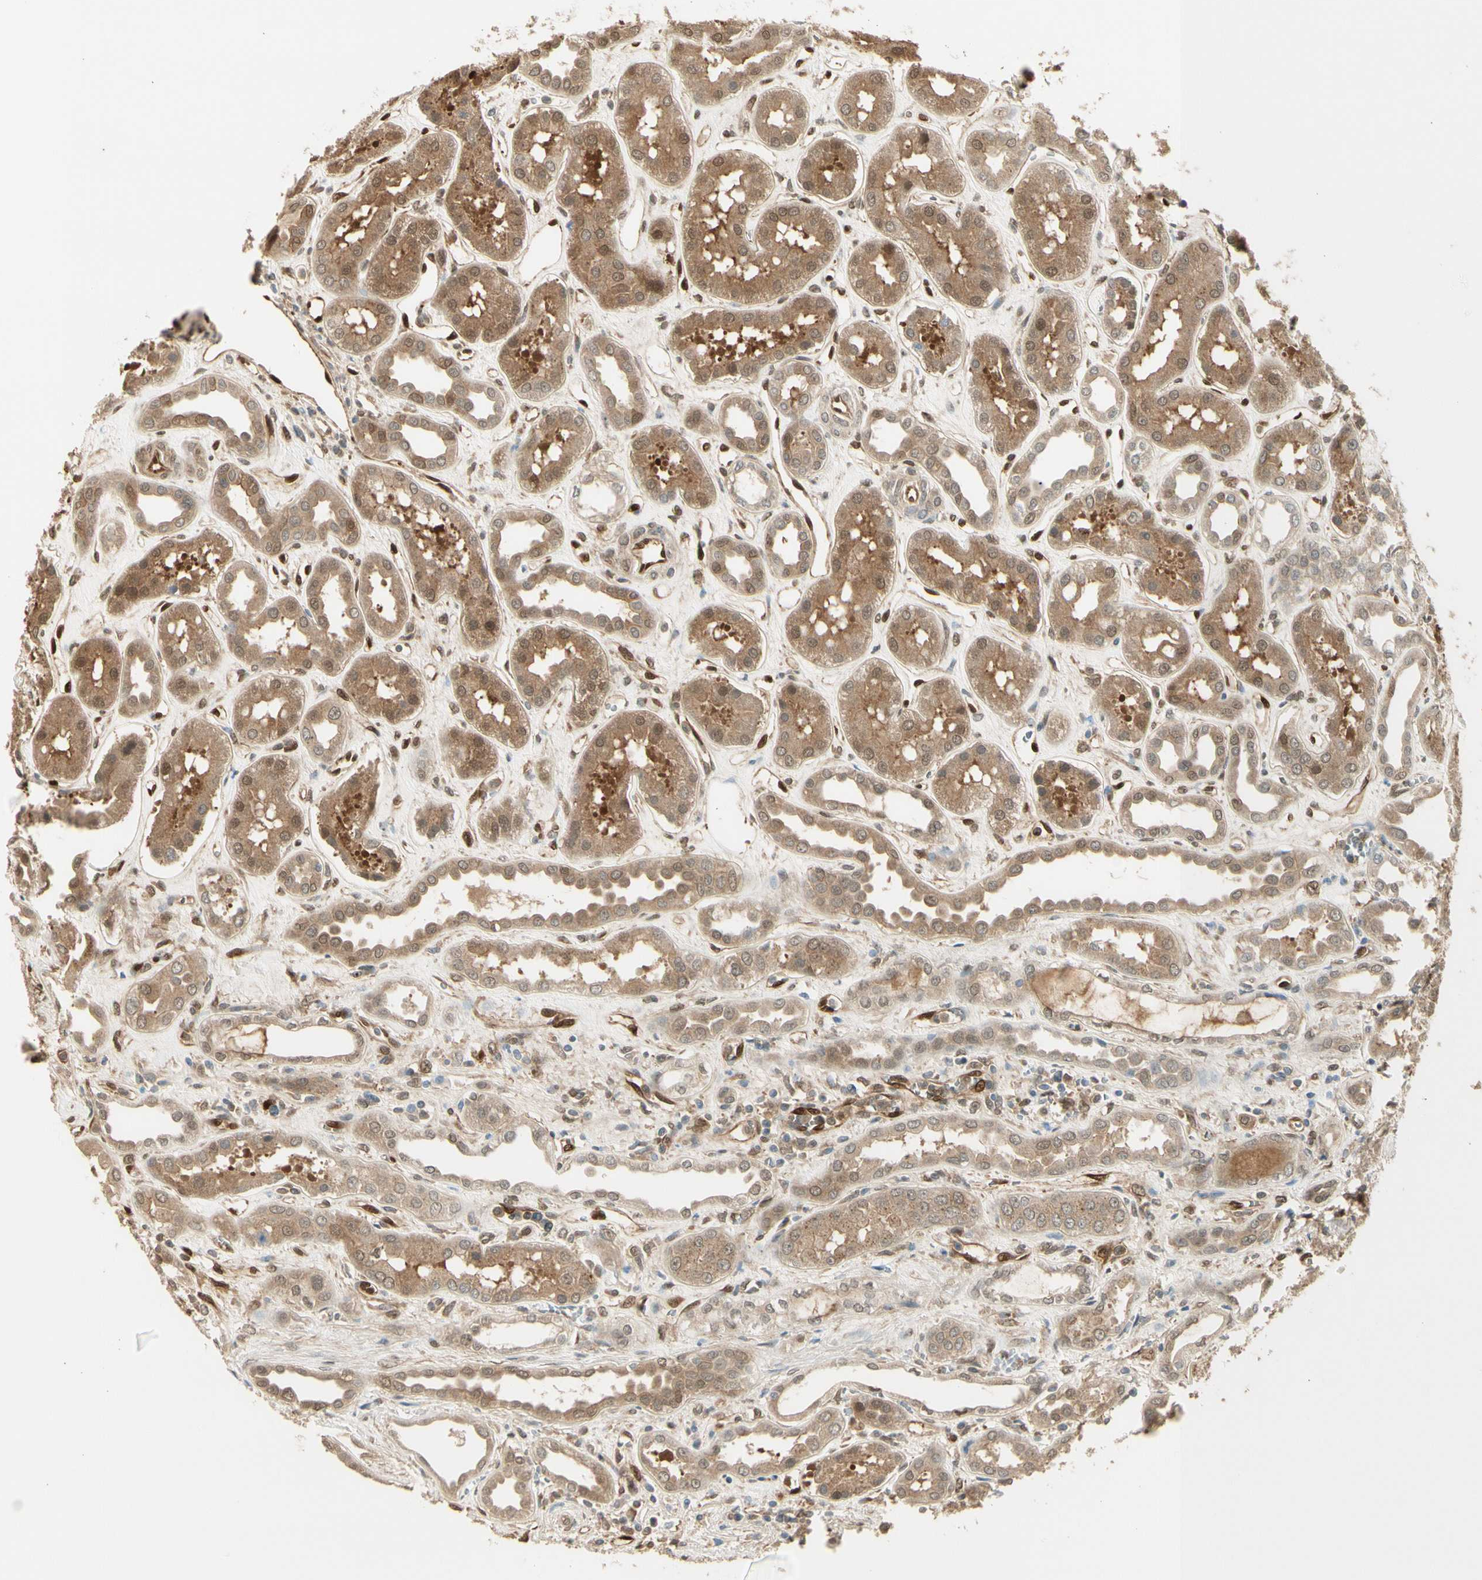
{"staining": {"intensity": "moderate", "quantity": ">75%", "location": "cytoplasmic/membranous,nuclear"}, "tissue": "kidney", "cell_type": "Cells in glomeruli", "image_type": "normal", "snomed": [{"axis": "morphology", "description": "Normal tissue, NOS"}, {"axis": "topography", "description": "Kidney"}], "caption": "Kidney stained with immunohistochemistry demonstrates moderate cytoplasmic/membranous,nuclear positivity in about >75% of cells in glomeruli. (DAB (3,3'-diaminobenzidine) = brown stain, brightfield microscopy at high magnification).", "gene": "SERPINB6", "patient": {"sex": "male", "age": 59}}